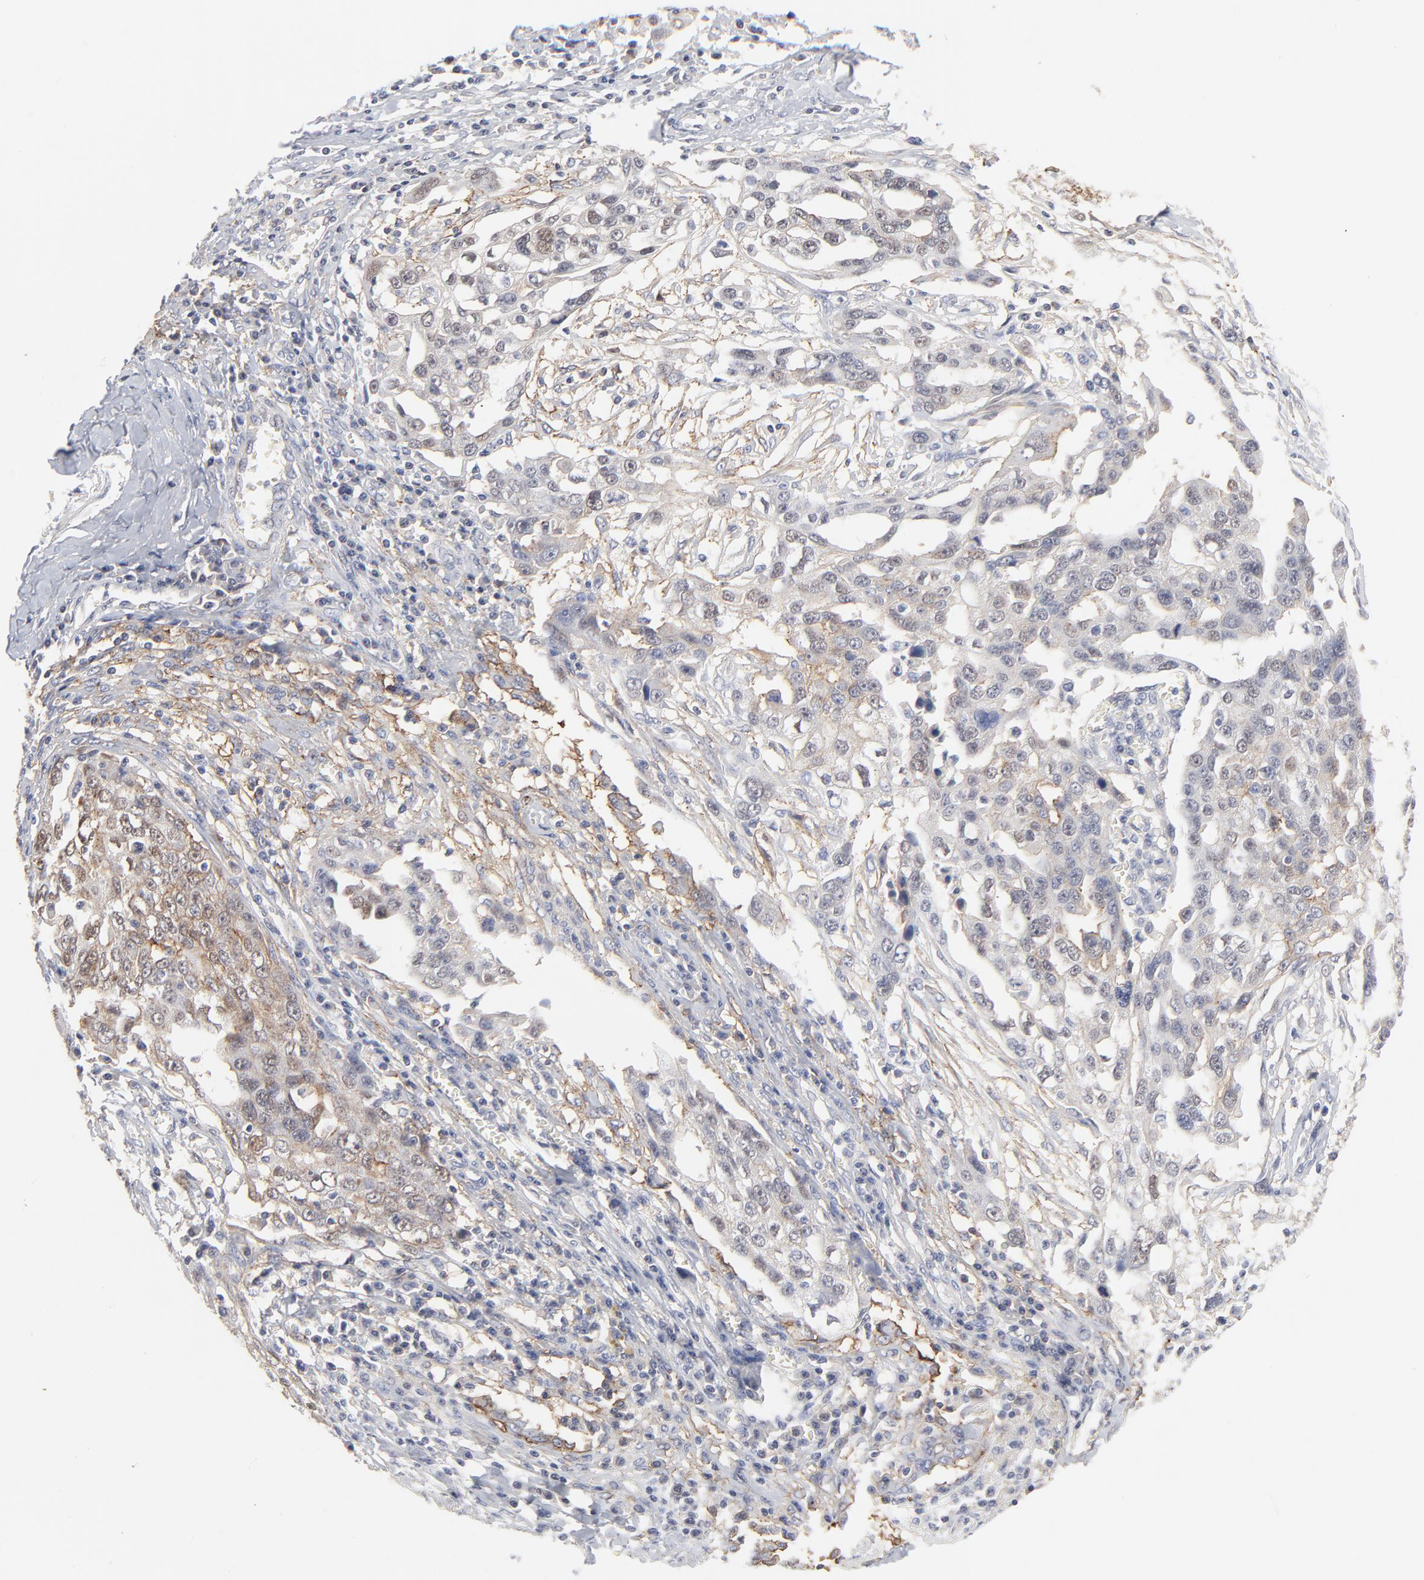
{"staining": {"intensity": "moderate", "quantity": "25%-75%", "location": "cytoplasmic/membranous"}, "tissue": "ovarian cancer", "cell_type": "Tumor cells", "image_type": "cancer", "snomed": [{"axis": "morphology", "description": "Carcinoma, endometroid"}, {"axis": "topography", "description": "Ovary"}], "caption": "Tumor cells exhibit moderate cytoplasmic/membranous positivity in approximately 25%-75% of cells in endometroid carcinoma (ovarian).", "gene": "SLC16A1", "patient": {"sex": "female", "age": 75}}